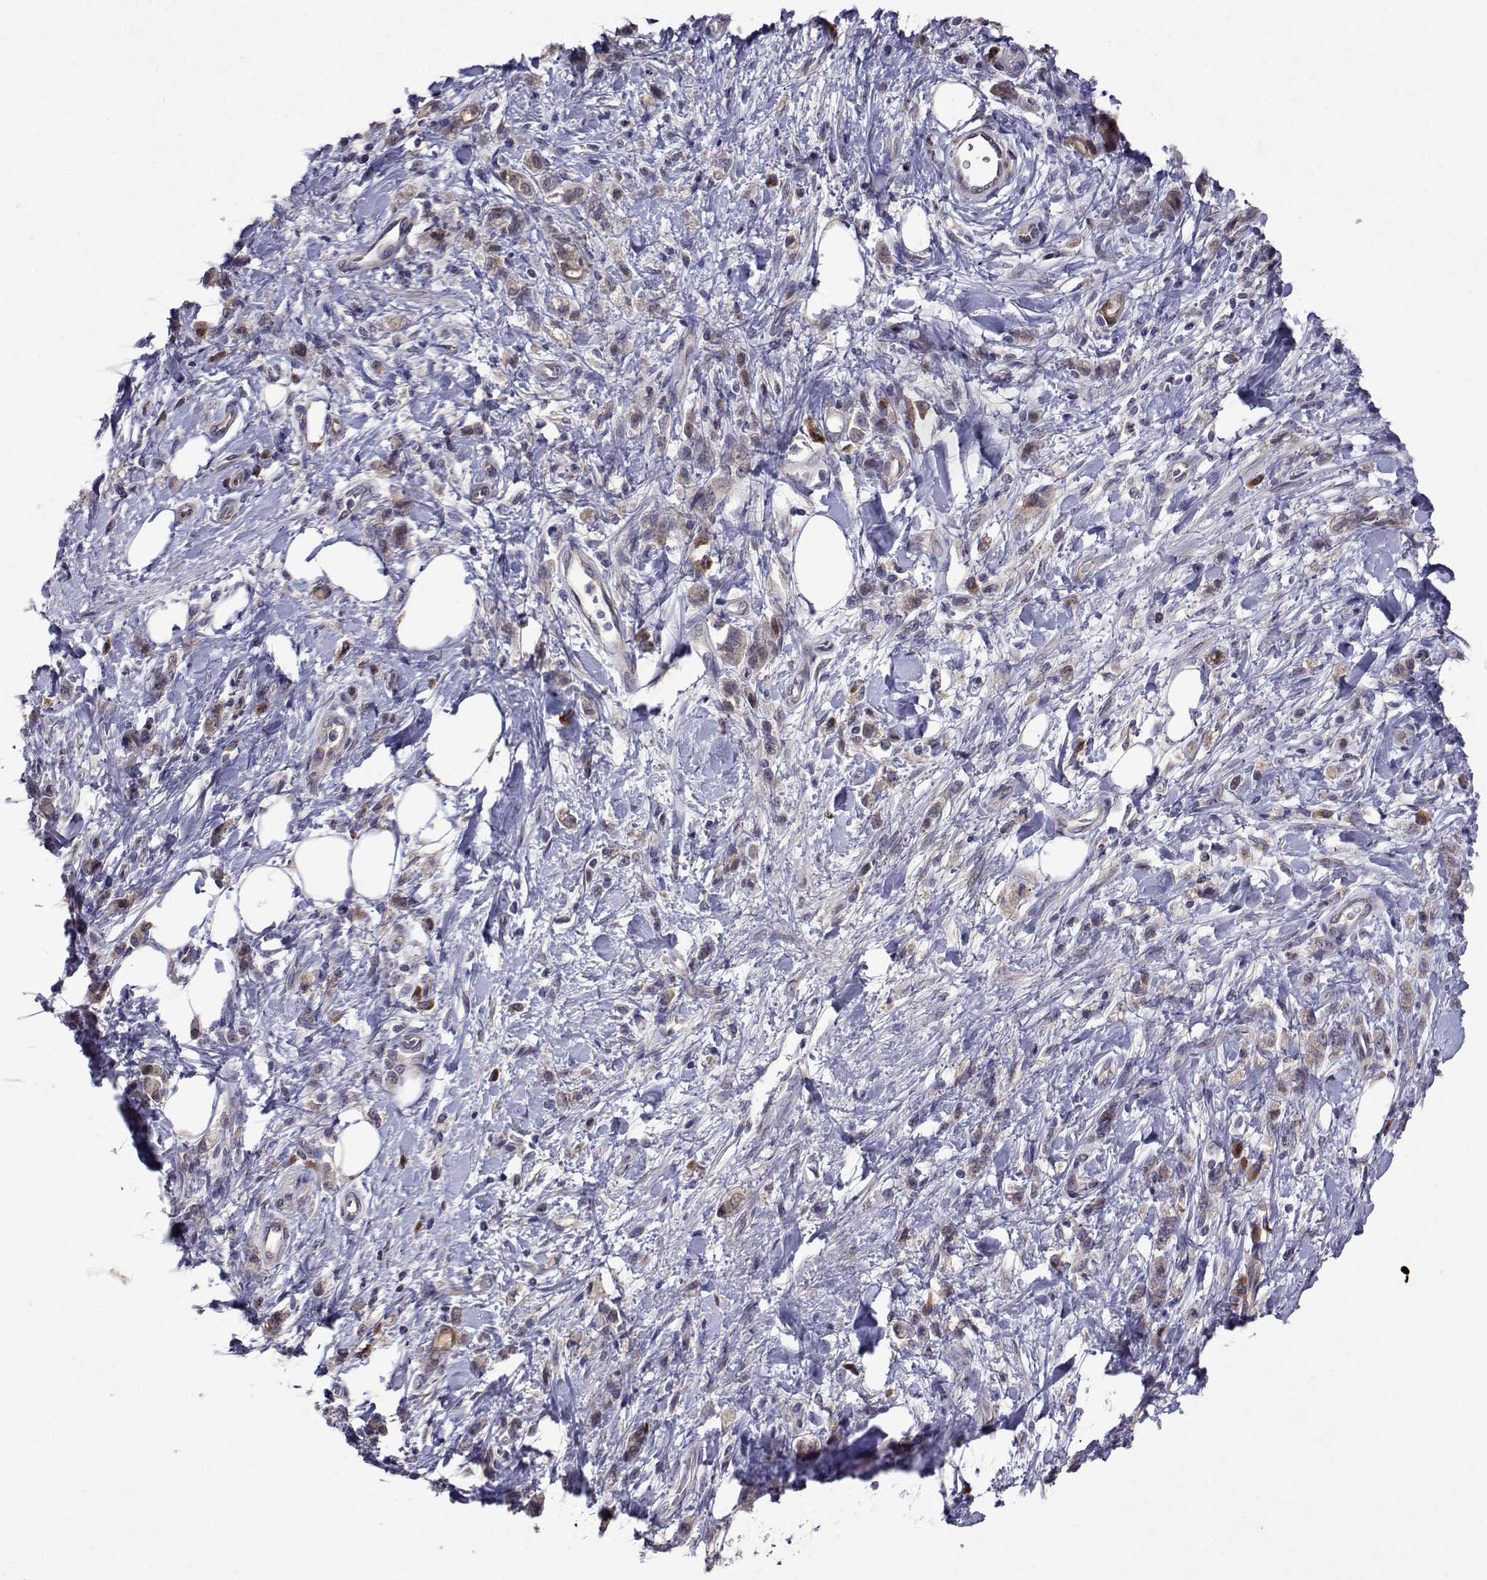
{"staining": {"intensity": "weak", "quantity": ">75%", "location": "cytoplasmic/membranous"}, "tissue": "stomach cancer", "cell_type": "Tumor cells", "image_type": "cancer", "snomed": [{"axis": "morphology", "description": "Adenocarcinoma, NOS"}, {"axis": "topography", "description": "Stomach"}], "caption": "Immunohistochemistry of human adenocarcinoma (stomach) shows low levels of weak cytoplasmic/membranous expression in approximately >75% of tumor cells.", "gene": "TARBP2", "patient": {"sex": "male", "age": 77}}